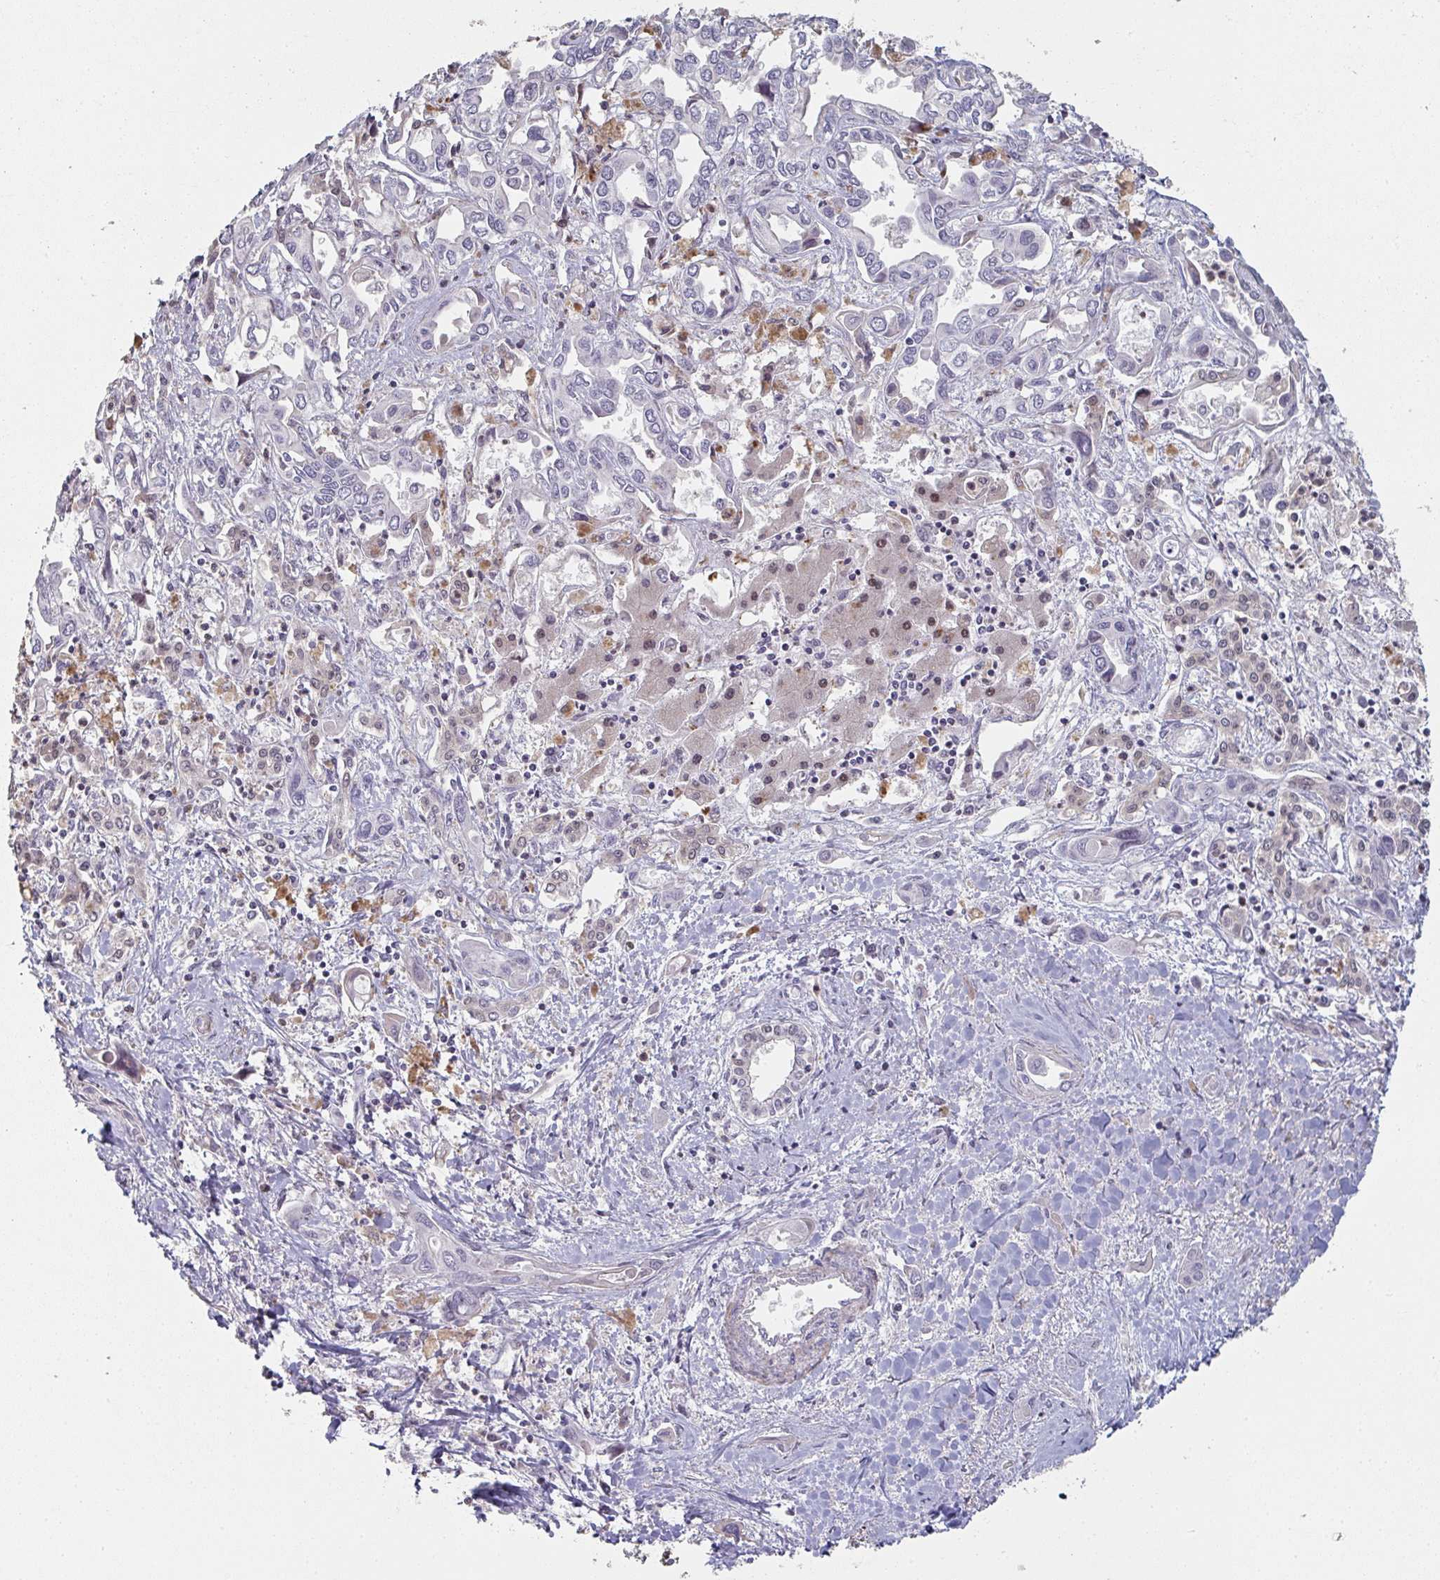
{"staining": {"intensity": "negative", "quantity": "none", "location": "none"}, "tissue": "liver cancer", "cell_type": "Tumor cells", "image_type": "cancer", "snomed": [{"axis": "morphology", "description": "Cholangiocarcinoma"}, {"axis": "topography", "description": "Liver"}], "caption": "Immunohistochemistry (IHC) photomicrograph of human liver cancer (cholangiocarcinoma) stained for a protein (brown), which displays no expression in tumor cells.", "gene": "A1CF", "patient": {"sex": "female", "age": 64}}